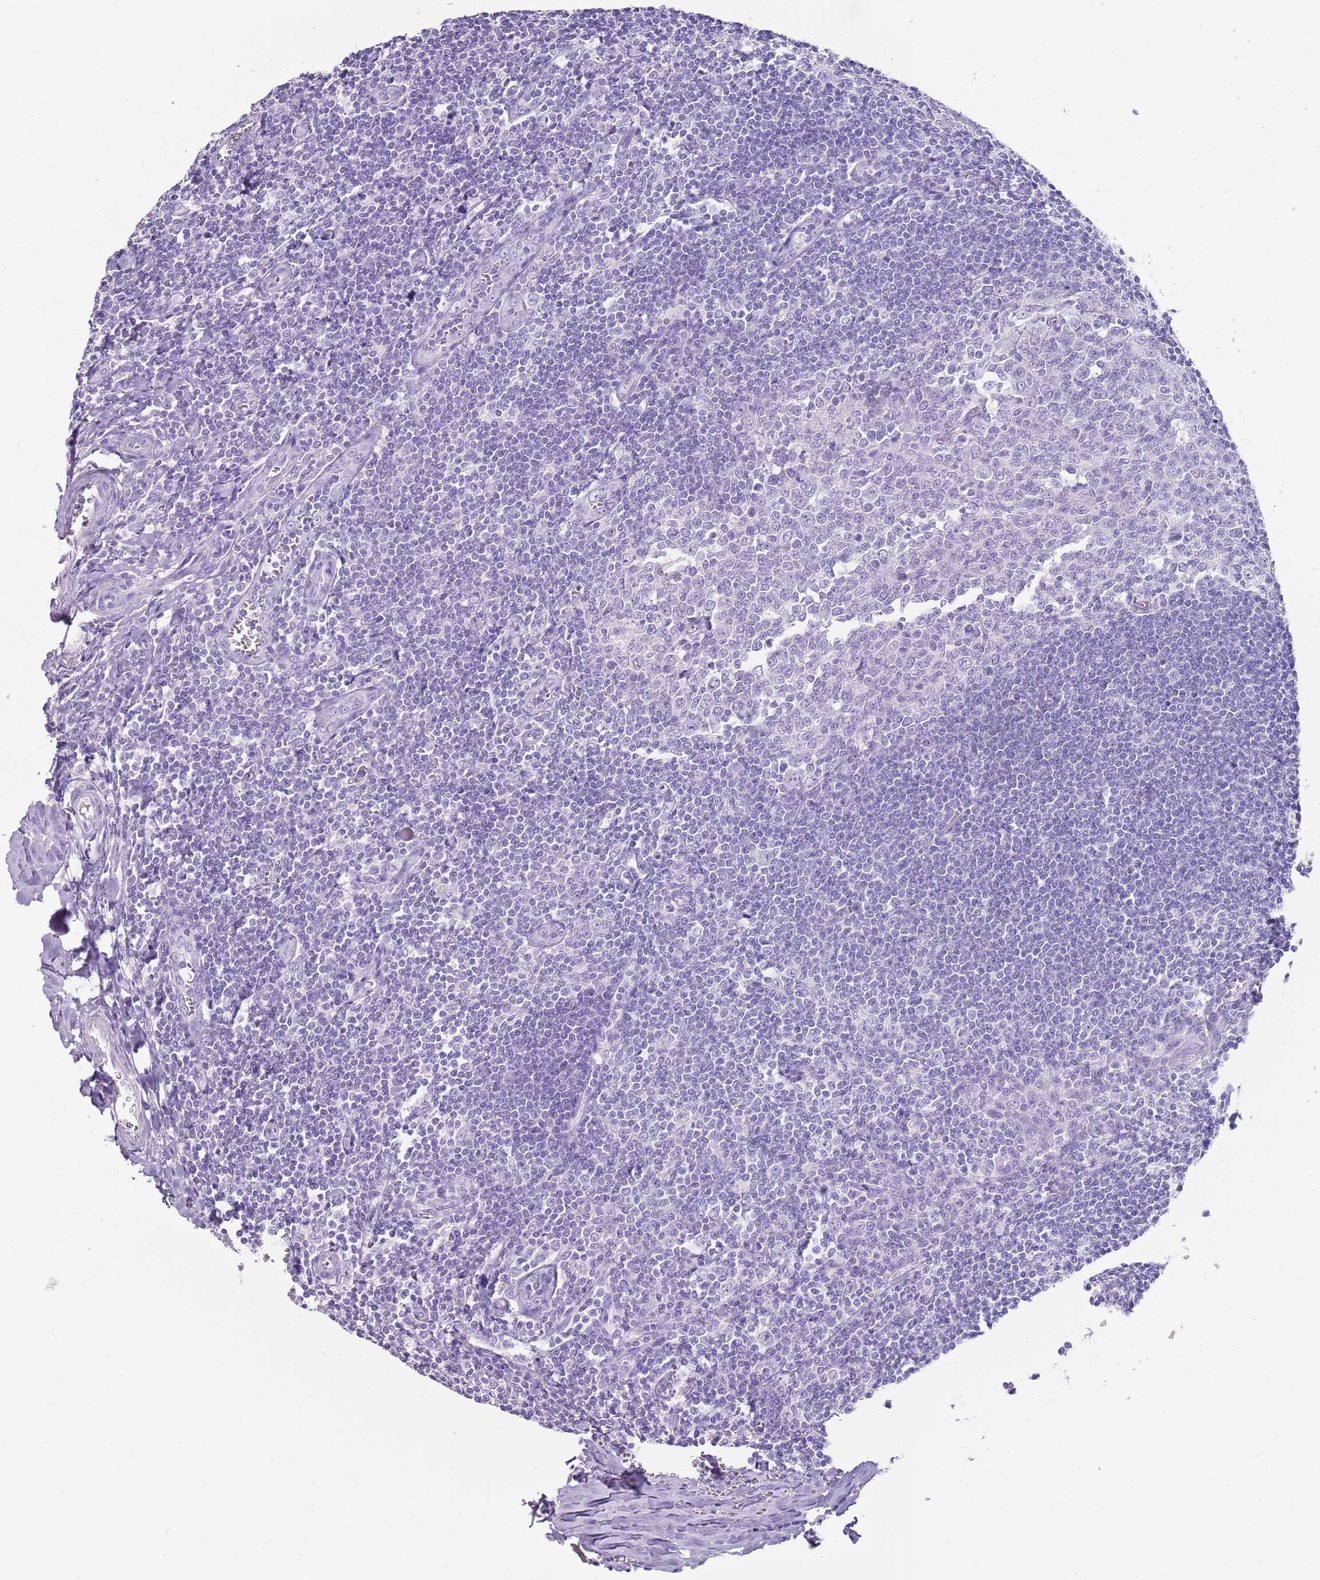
{"staining": {"intensity": "negative", "quantity": "none", "location": "none"}, "tissue": "tonsil", "cell_type": "Germinal center cells", "image_type": "normal", "snomed": [{"axis": "morphology", "description": "Normal tissue, NOS"}, {"axis": "topography", "description": "Tonsil"}], "caption": "There is no significant positivity in germinal center cells of tonsil. The staining is performed using DAB (3,3'-diaminobenzidine) brown chromogen with nuclei counter-stained in using hematoxylin.", "gene": "ENSG00000271254", "patient": {"sex": "male", "age": 27}}